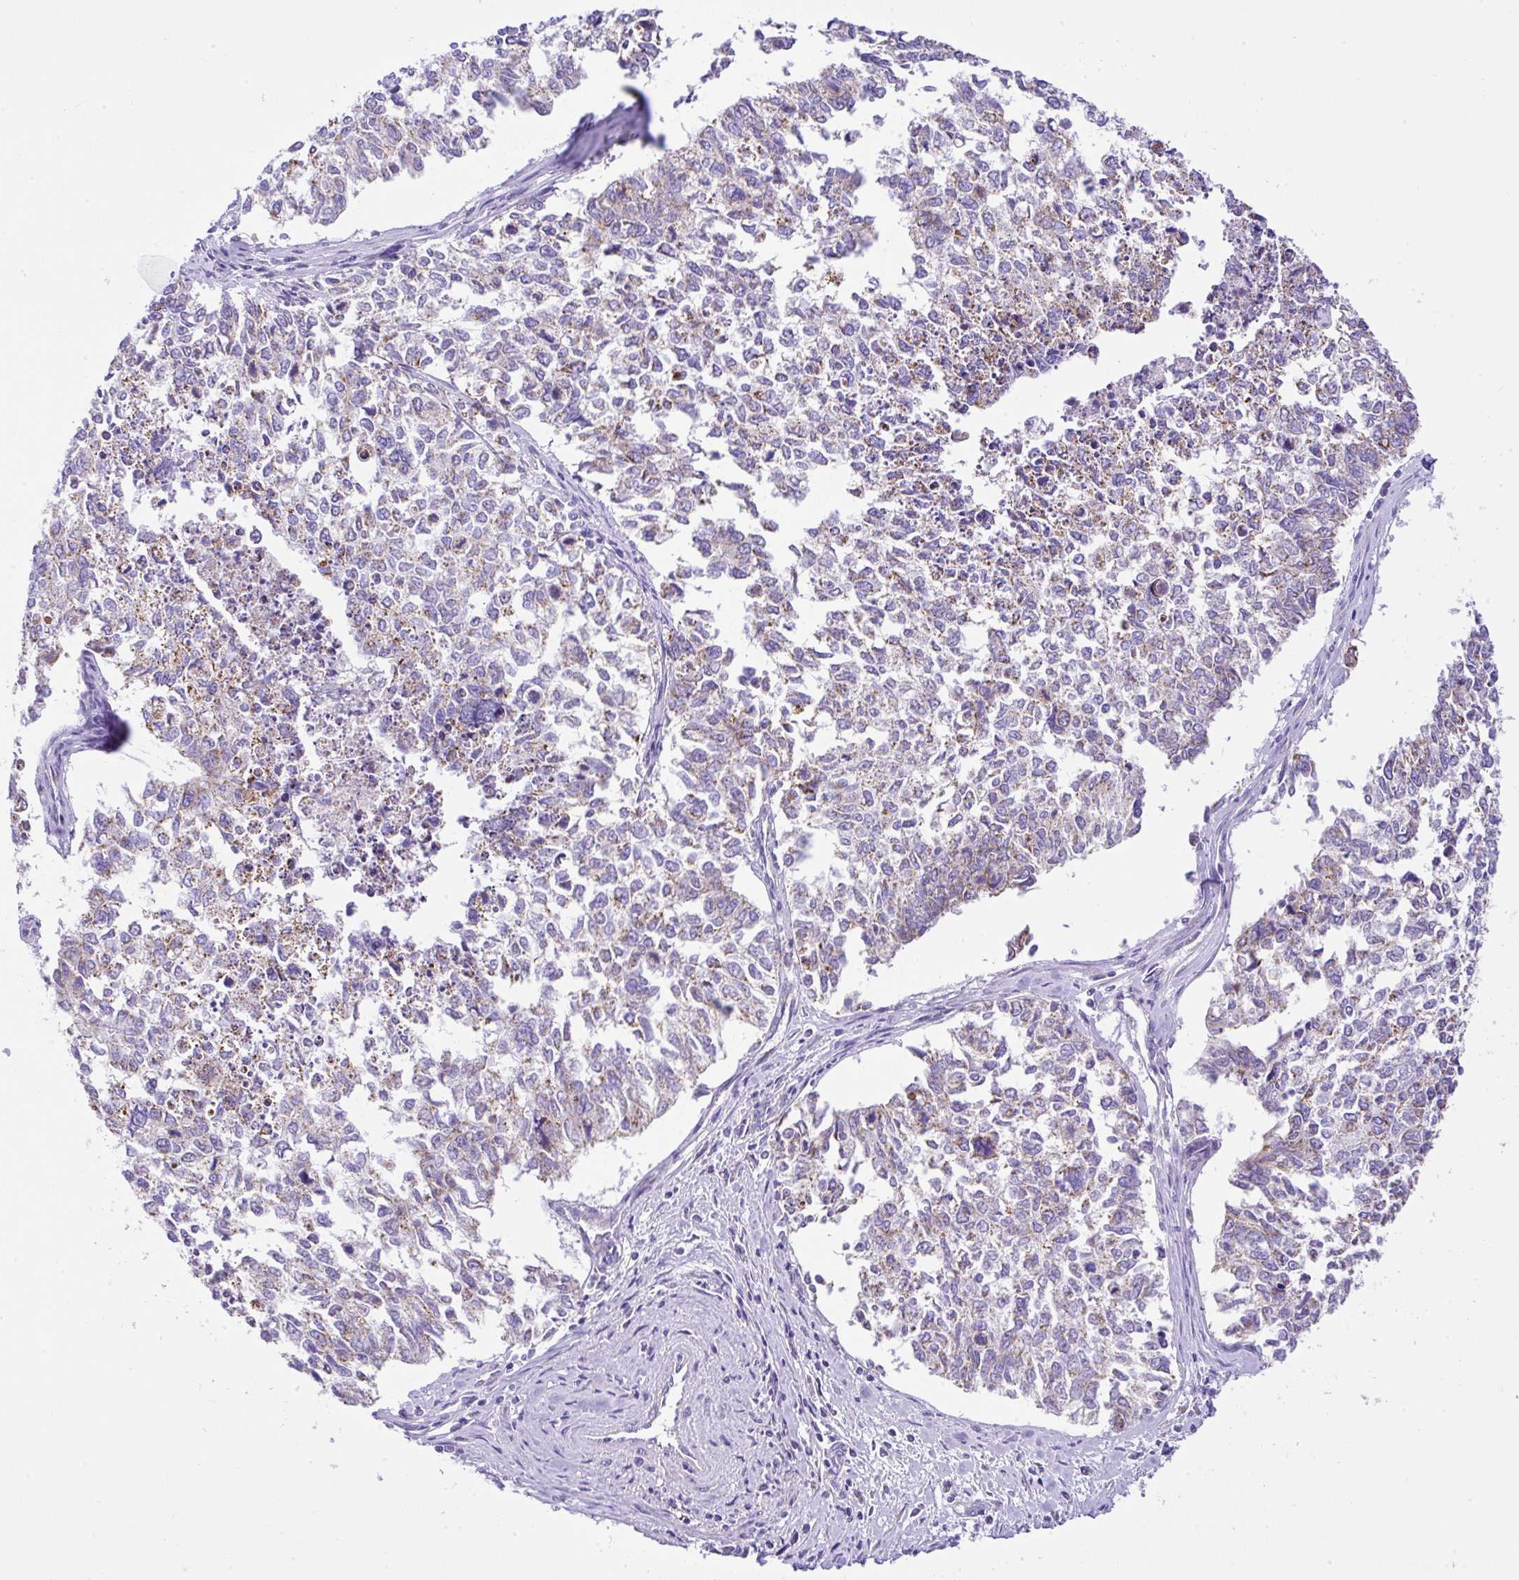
{"staining": {"intensity": "weak", "quantity": "25%-75%", "location": "cytoplasmic/membranous"}, "tissue": "cervical cancer", "cell_type": "Tumor cells", "image_type": "cancer", "snomed": [{"axis": "morphology", "description": "Adenocarcinoma, NOS"}, {"axis": "topography", "description": "Cervix"}], "caption": "This image exhibits immunohistochemistry (IHC) staining of cervical cancer, with low weak cytoplasmic/membranous staining in about 25%-75% of tumor cells.", "gene": "SLC13A1", "patient": {"sex": "female", "age": 63}}